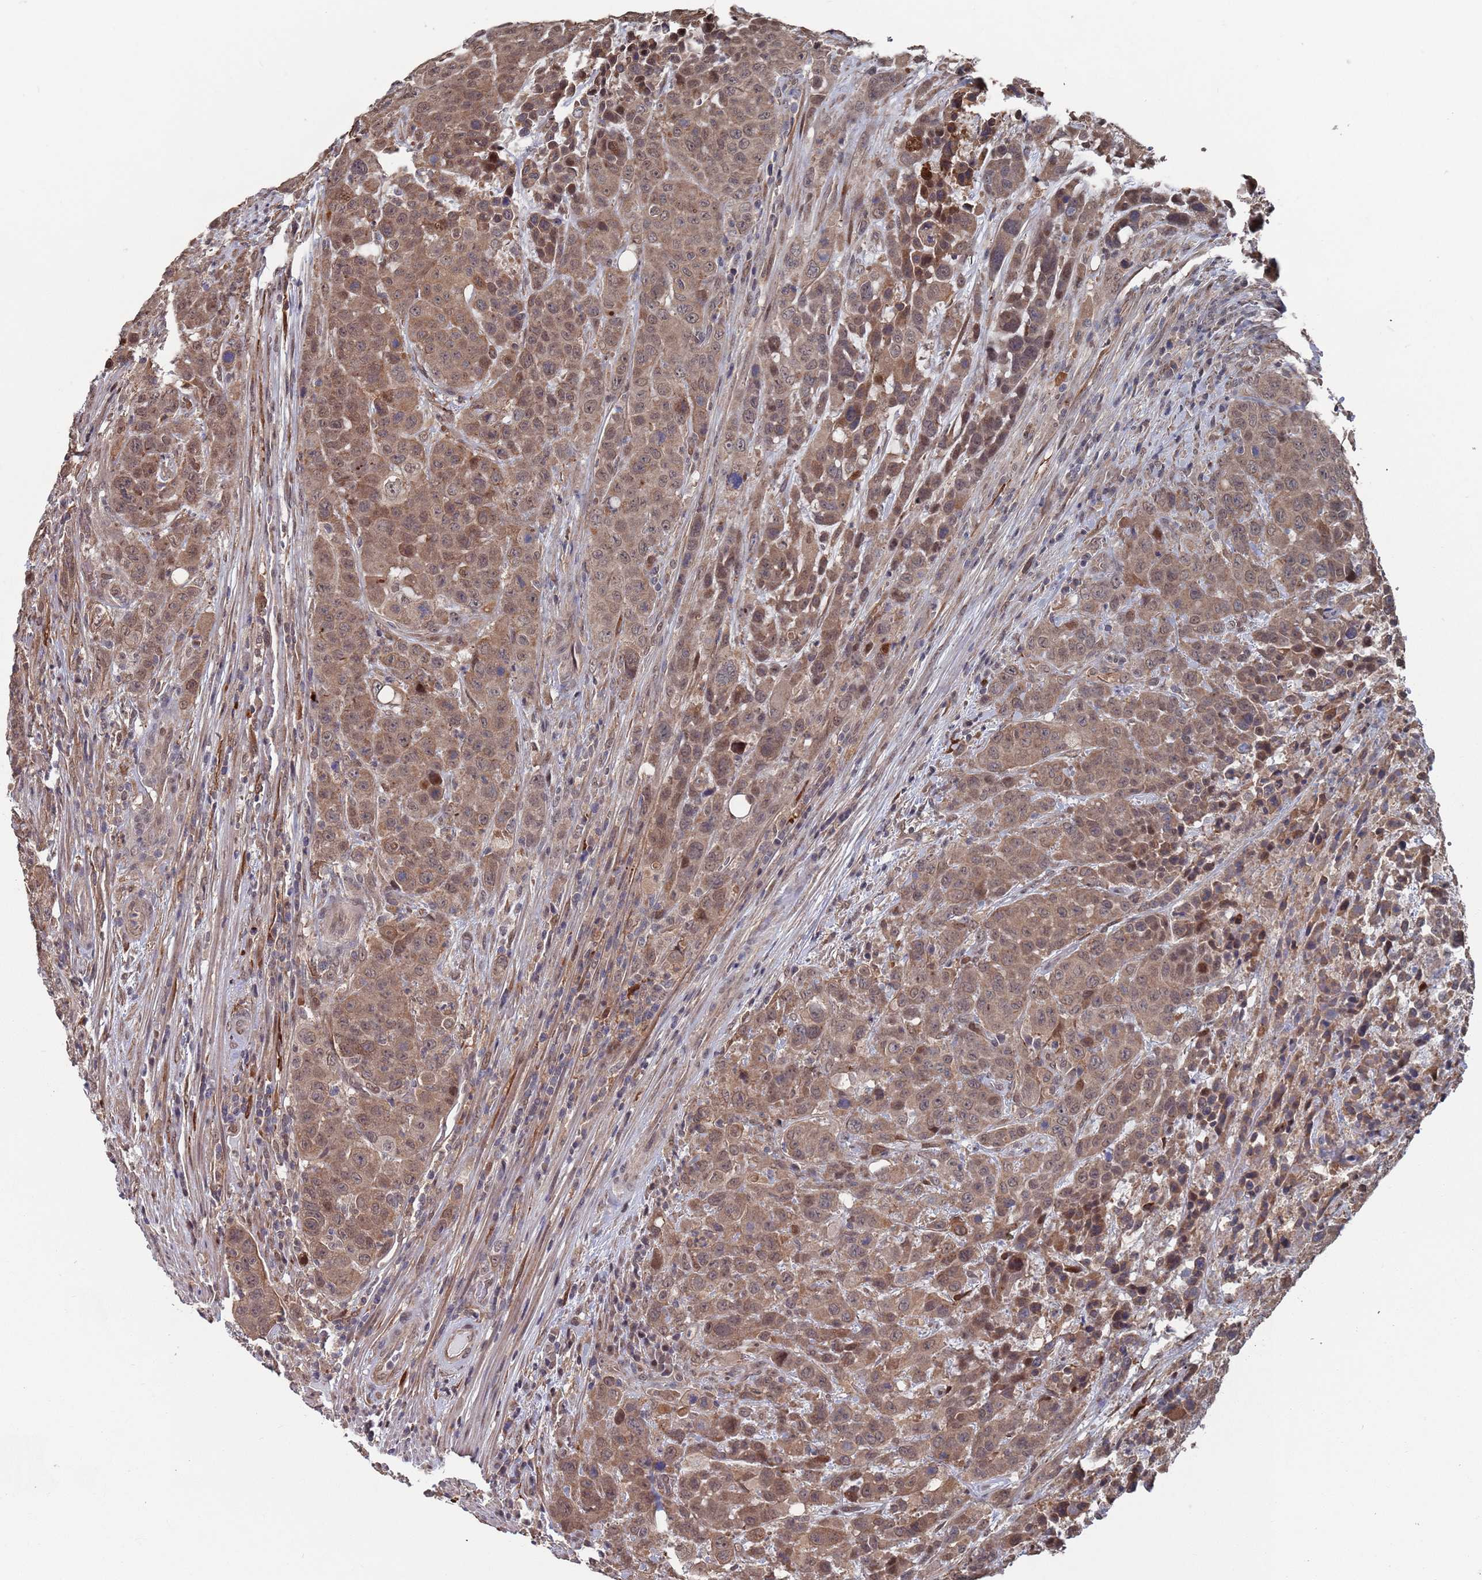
{"staining": {"intensity": "moderate", "quantity": ">75%", "location": "cytoplasmic/membranous,nuclear"}, "tissue": "colorectal cancer", "cell_type": "Tumor cells", "image_type": "cancer", "snomed": [{"axis": "morphology", "description": "Adenocarcinoma, NOS"}, {"axis": "topography", "description": "Colon"}], "caption": "Adenocarcinoma (colorectal) stained for a protein (brown) reveals moderate cytoplasmic/membranous and nuclear positive positivity in about >75% of tumor cells.", "gene": "DGKD", "patient": {"sex": "male", "age": 62}}